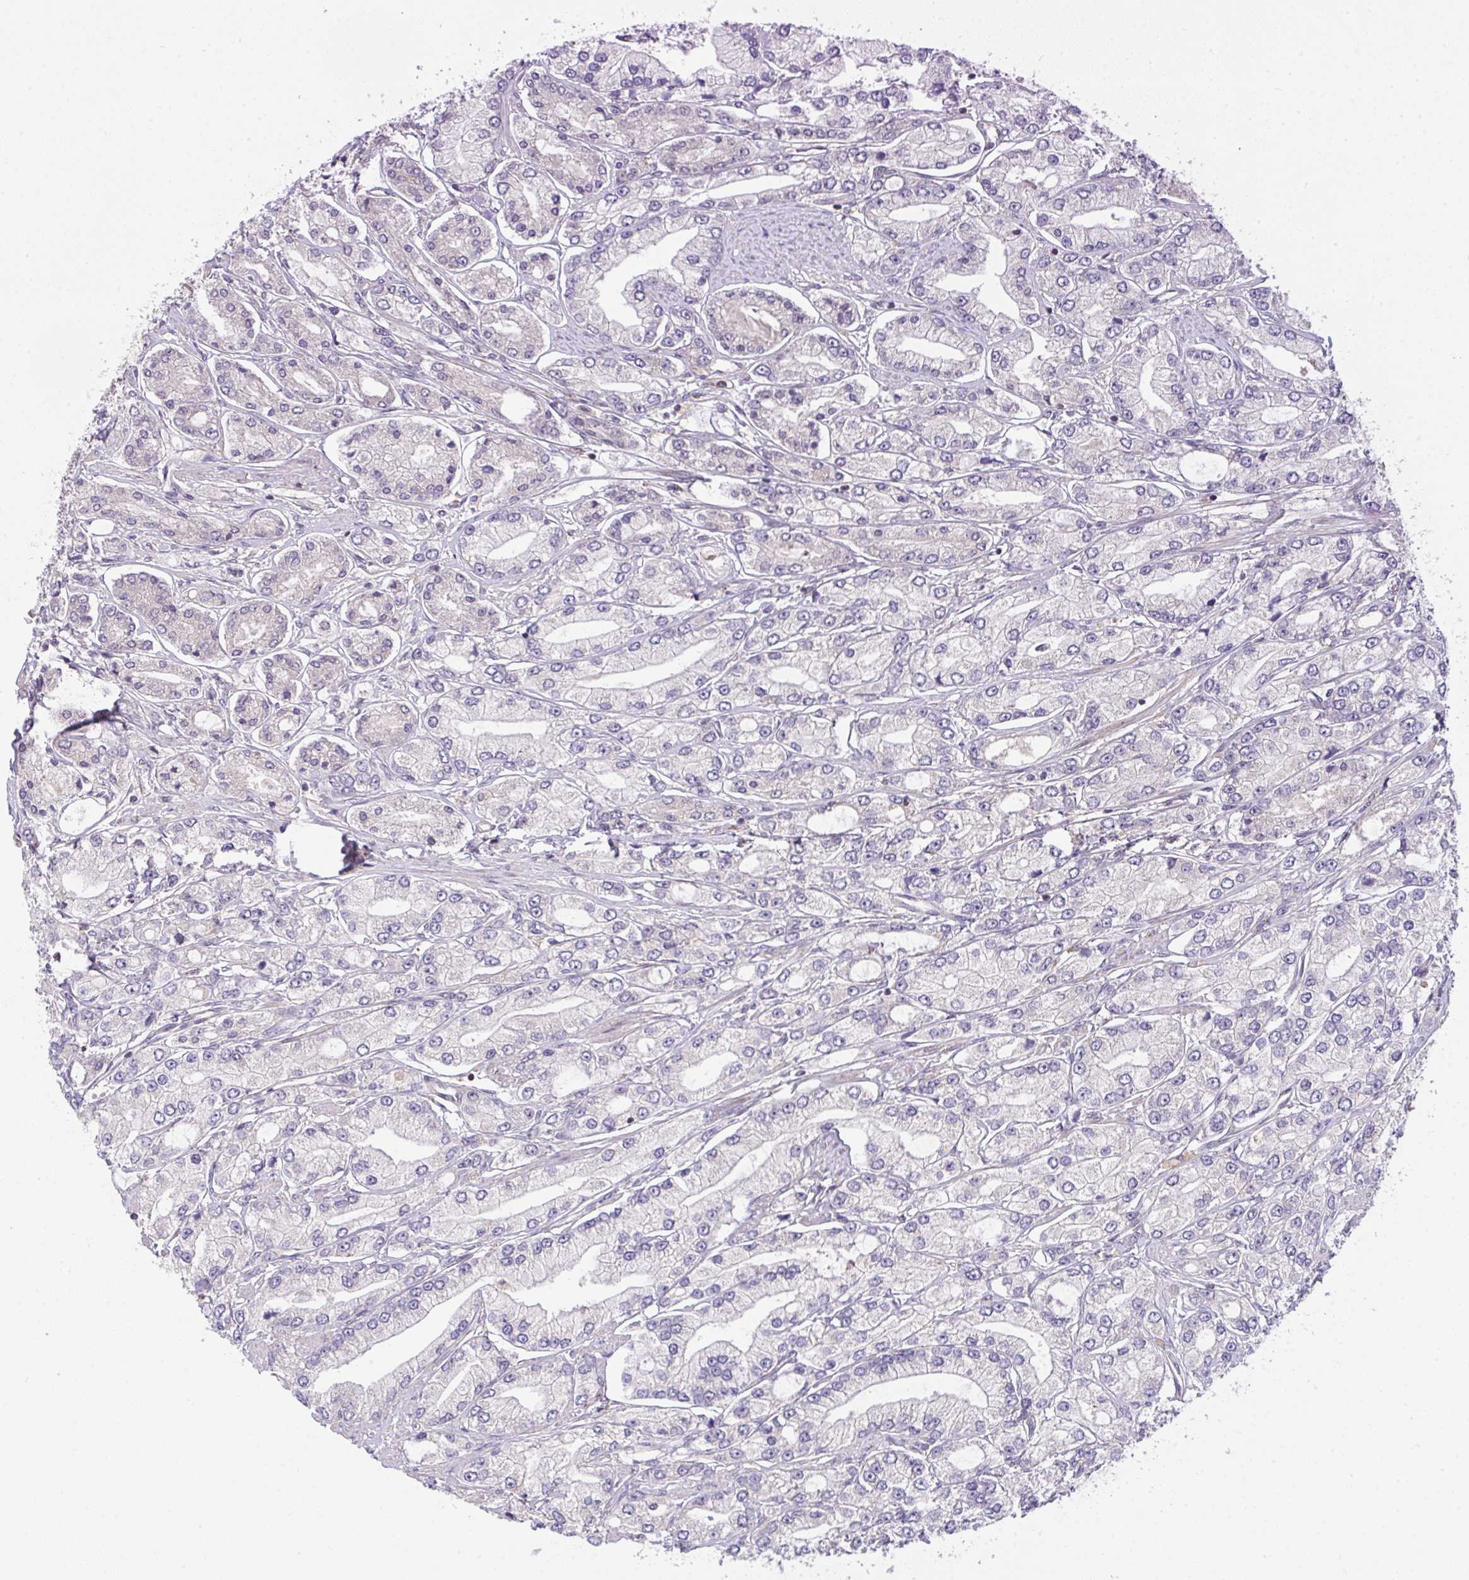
{"staining": {"intensity": "negative", "quantity": "none", "location": "none"}, "tissue": "prostate cancer", "cell_type": "Tumor cells", "image_type": "cancer", "snomed": [{"axis": "morphology", "description": "Adenocarcinoma, High grade"}, {"axis": "topography", "description": "Prostate"}], "caption": "Immunohistochemistry (IHC) of prostate cancer (high-grade adenocarcinoma) reveals no expression in tumor cells.", "gene": "SLC9A6", "patient": {"sex": "male", "age": 66}}